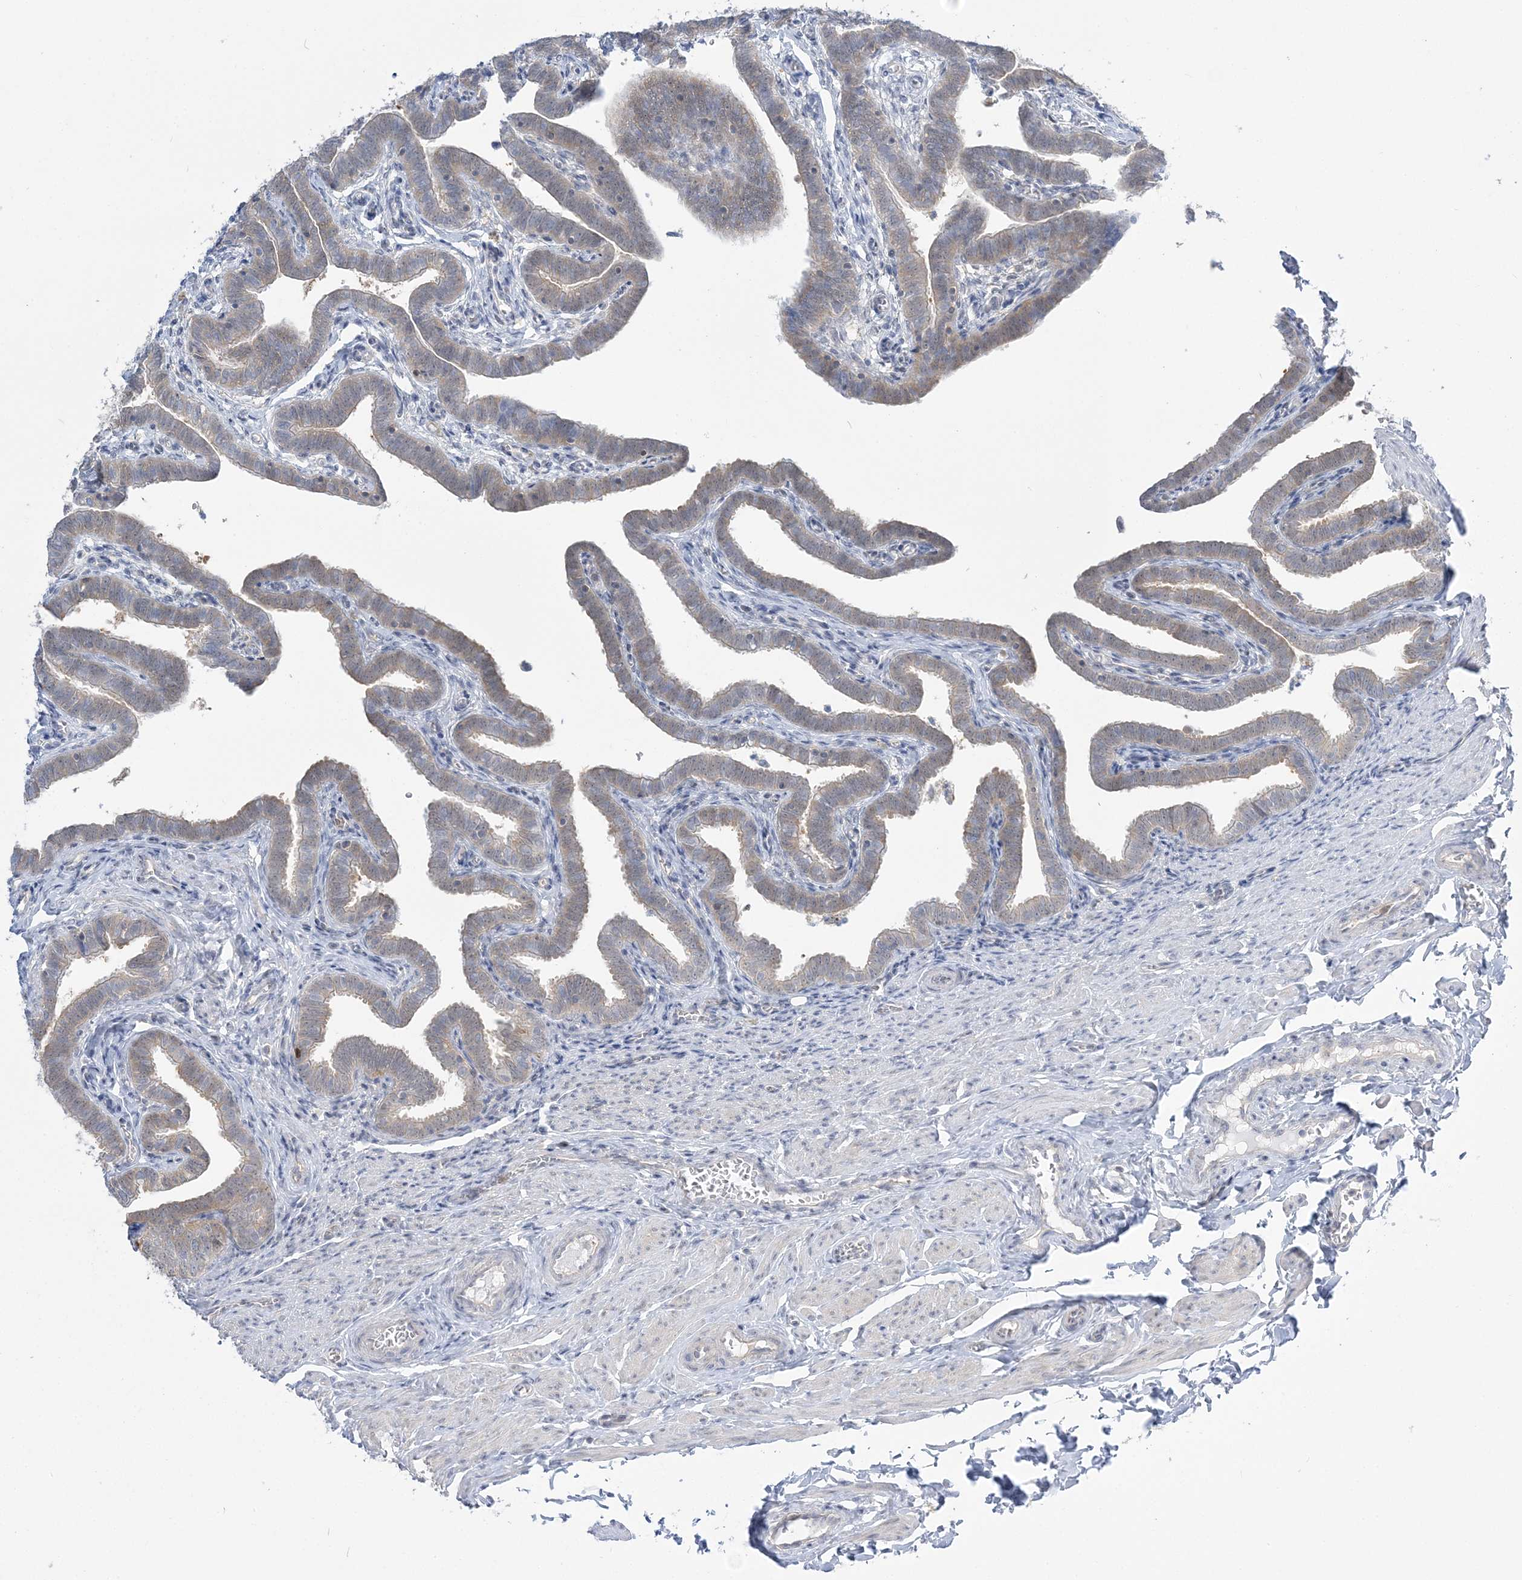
{"staining": {"intensity": "weak", "quantity": "25%-75%", "location": "cytoplasmic/membranous"}, "tissue": "fallopian tube", "cell_type": "Glandular cells", "image_type": "normal", "snomed": [{"axis": "morphology", "description": "Normal tissue, NOS"}, {"axis": "topography", "description": "Fallopian tube"}], "caption": "Human fallopian tube stained with a protein marker displays weak staining in glandular cells.", "gene": "THADA", "patient": {"sex": "female", "age": 36}}